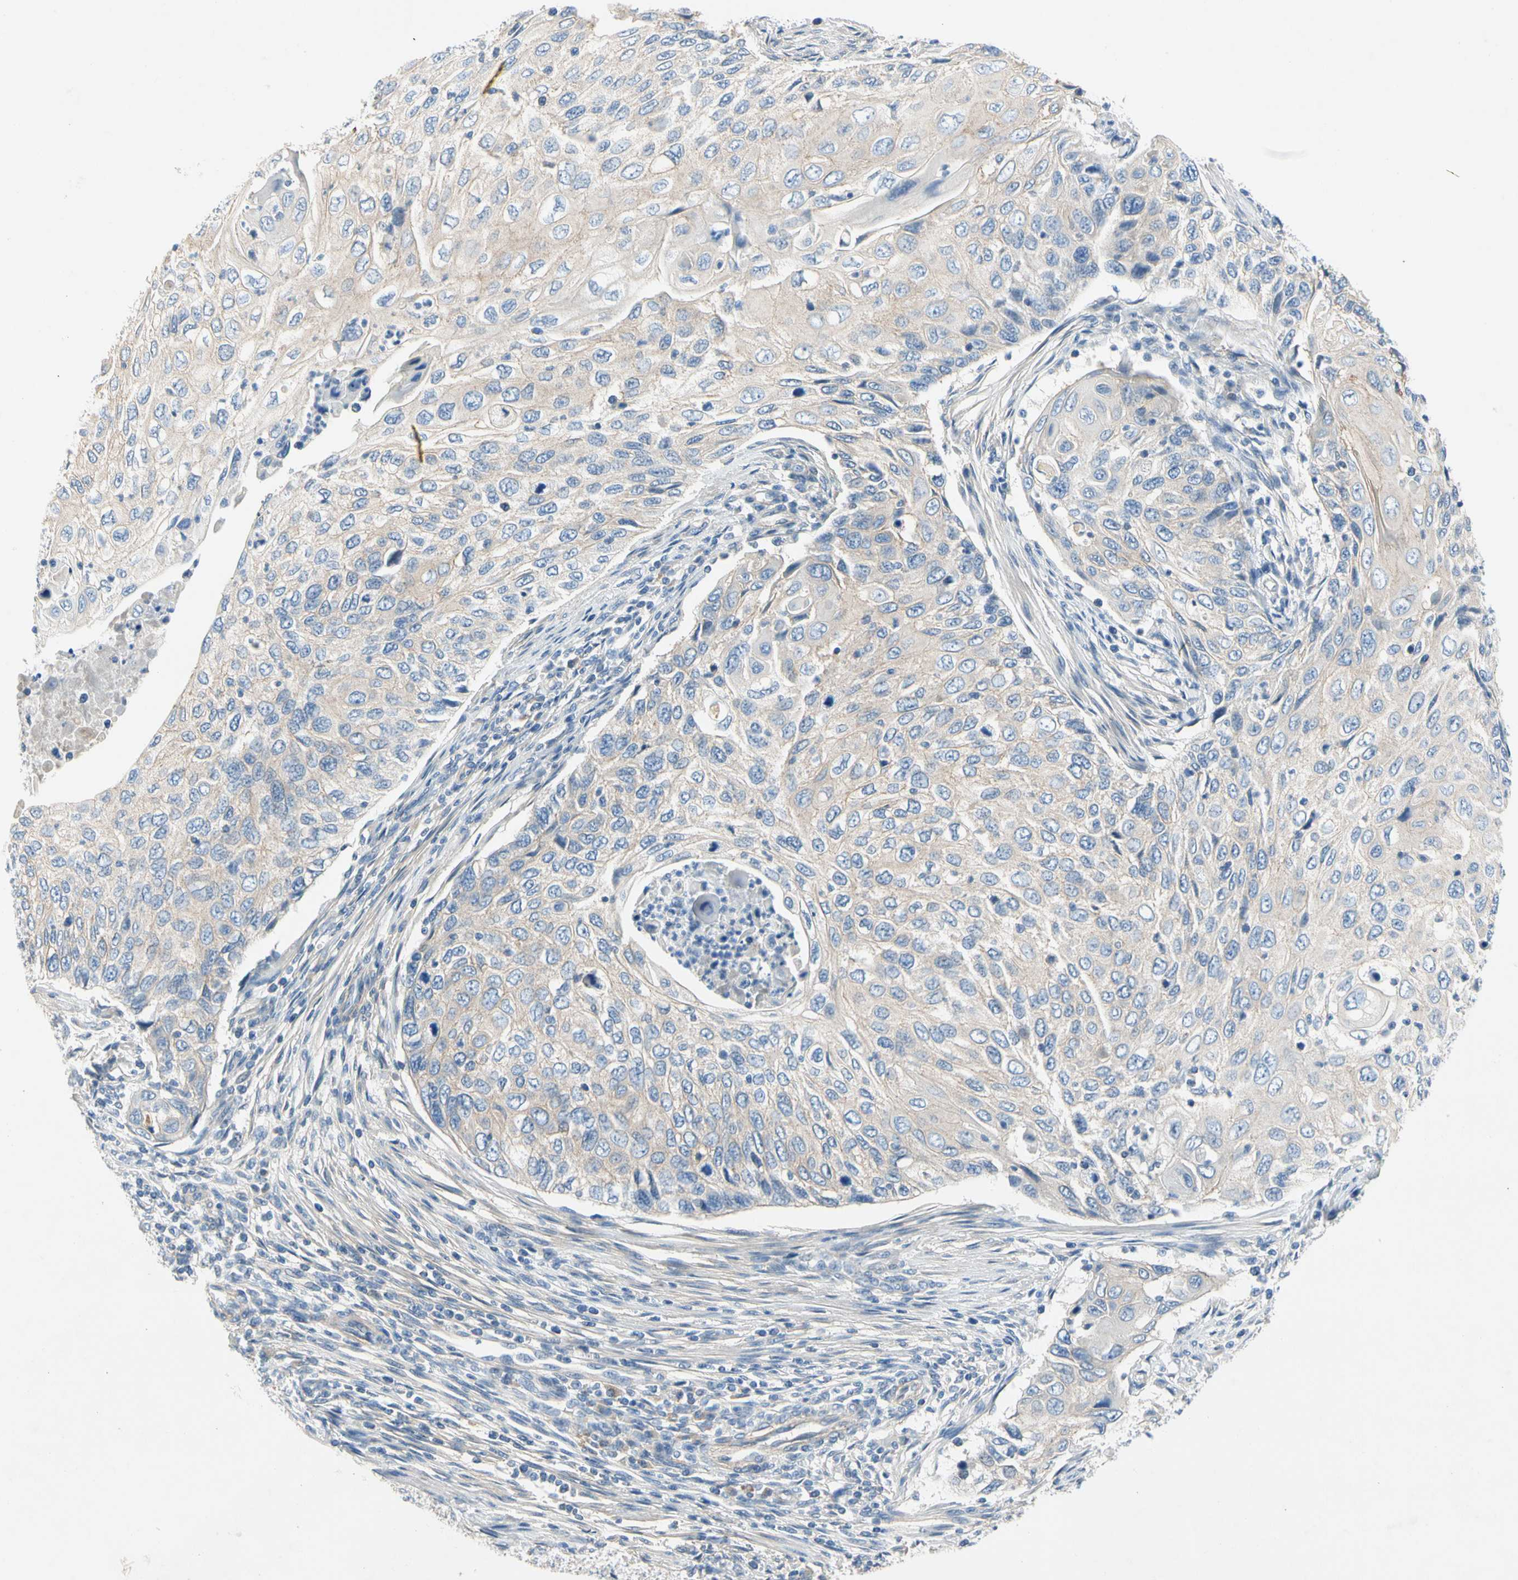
{"staining": {"intensity": "weak", "quantity": "25%-75%", "location": "cytoplasmic/membranous"}, "tissue": "cervical cancer", "cell_type": "Tumor cells", "image_type": "cancer", "snomed": [{"axis": "morphology", "description": "Squamous cell carcinoma, NOS"}, {"axis": "topography", "description": "Cervix"}], "caption": "A brown stain labels weak cytoplasmic/membranous positivity of a protein in human squamous cell carcinoma (cervical) tumor cells.", "gene": "CA14", "patient": {"sex": "female", "age": 70}}